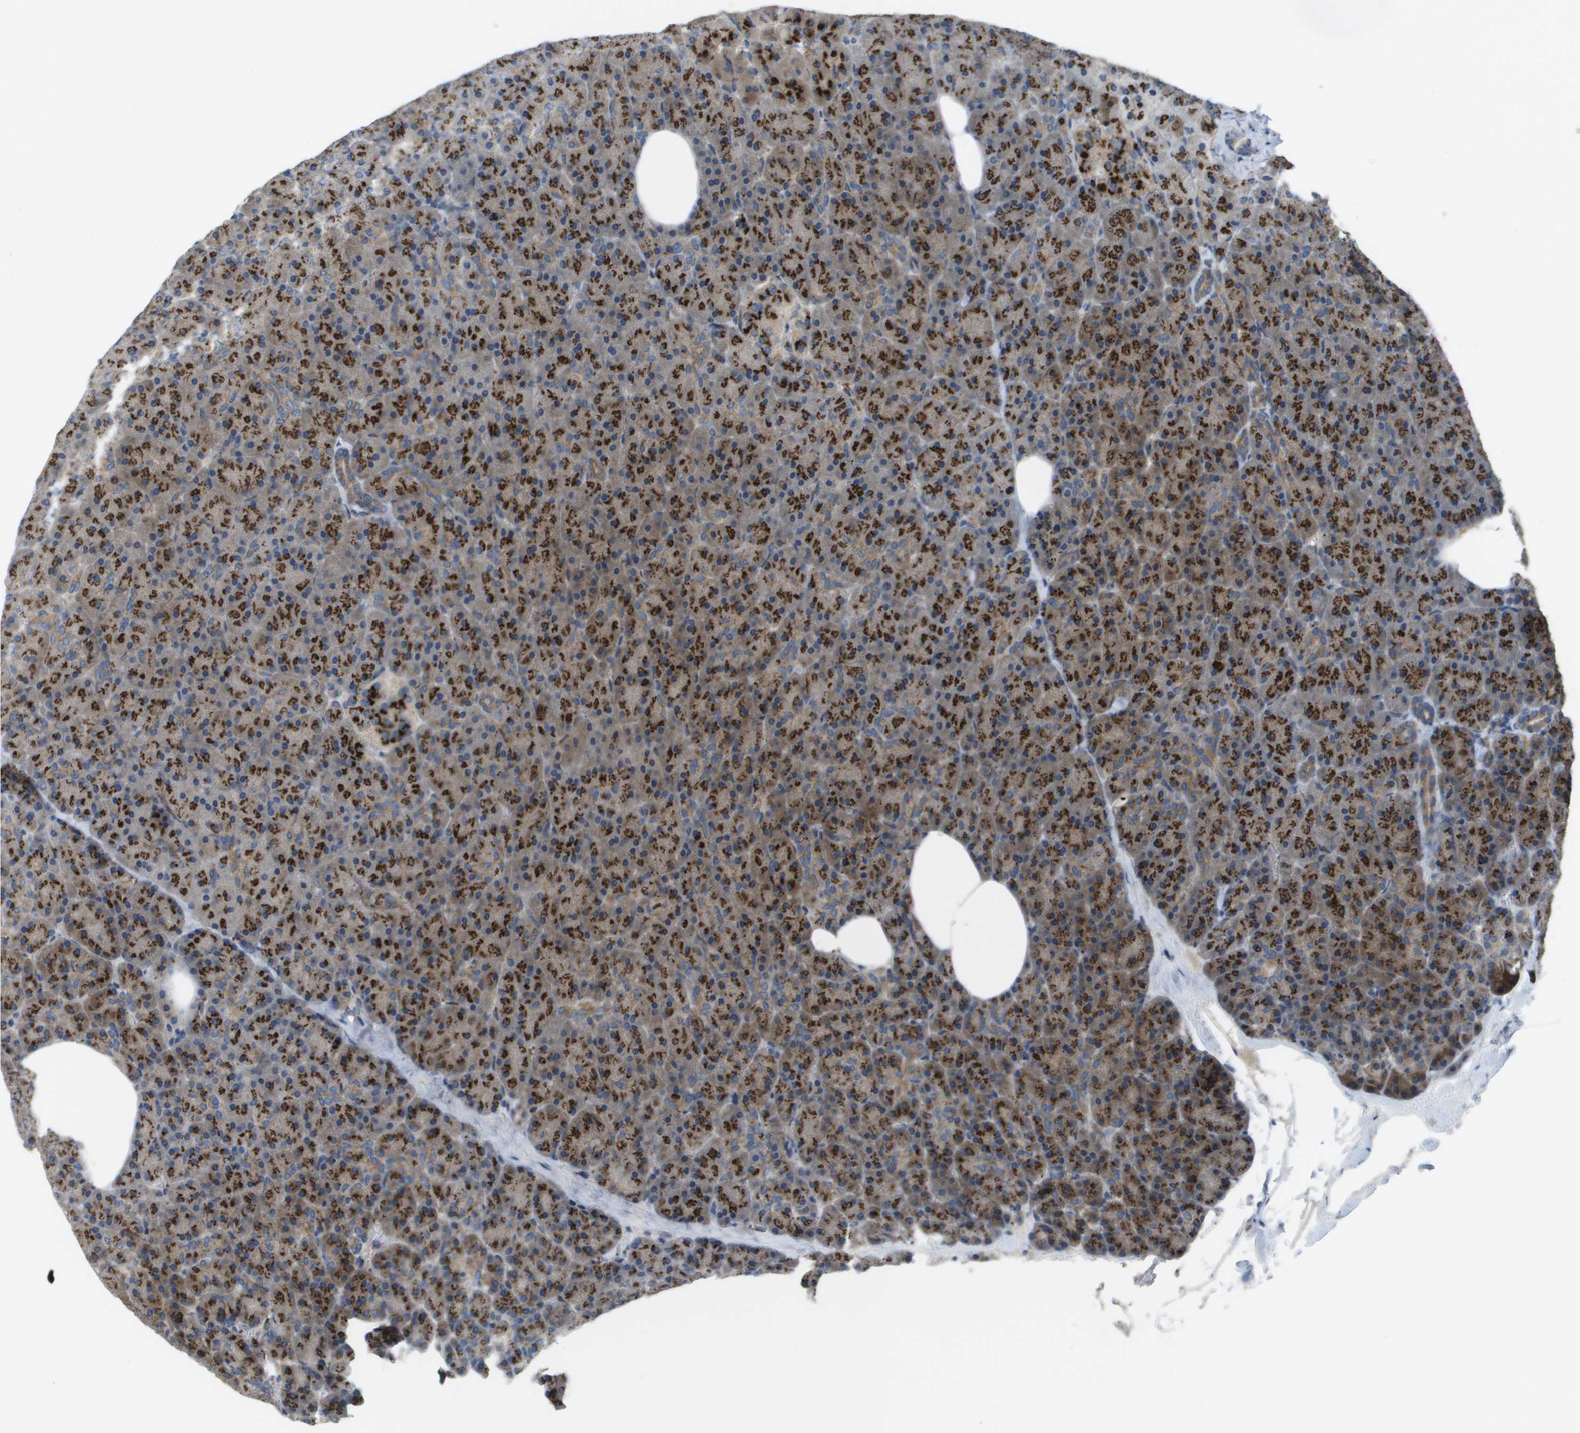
{"staining": {"intensity": "strong", "quantity": ">75%", "location": "cytoplasmic/membranous"}, "tissue": "pancreas", "cell_type": "Exocrine glandular cells", "image_type": "normal", "snomed": [{"axis": "morphology", "description": "Normal tissue, NOS"}, {"axis": "topography", "description": "Pancreas"}], "caption": "Immunohistochemical staining of benign pancreas reveals high levels of strong cytoplasmic/membranous staining in about >75% of exocrine glandular cells. The staining was performed using DAB, with brown indicating positive protein expression. Nuclei are stained blue with hematoxylin.", "gene": "QSOX2", "patient": {"sex": "female", "age": 35}}